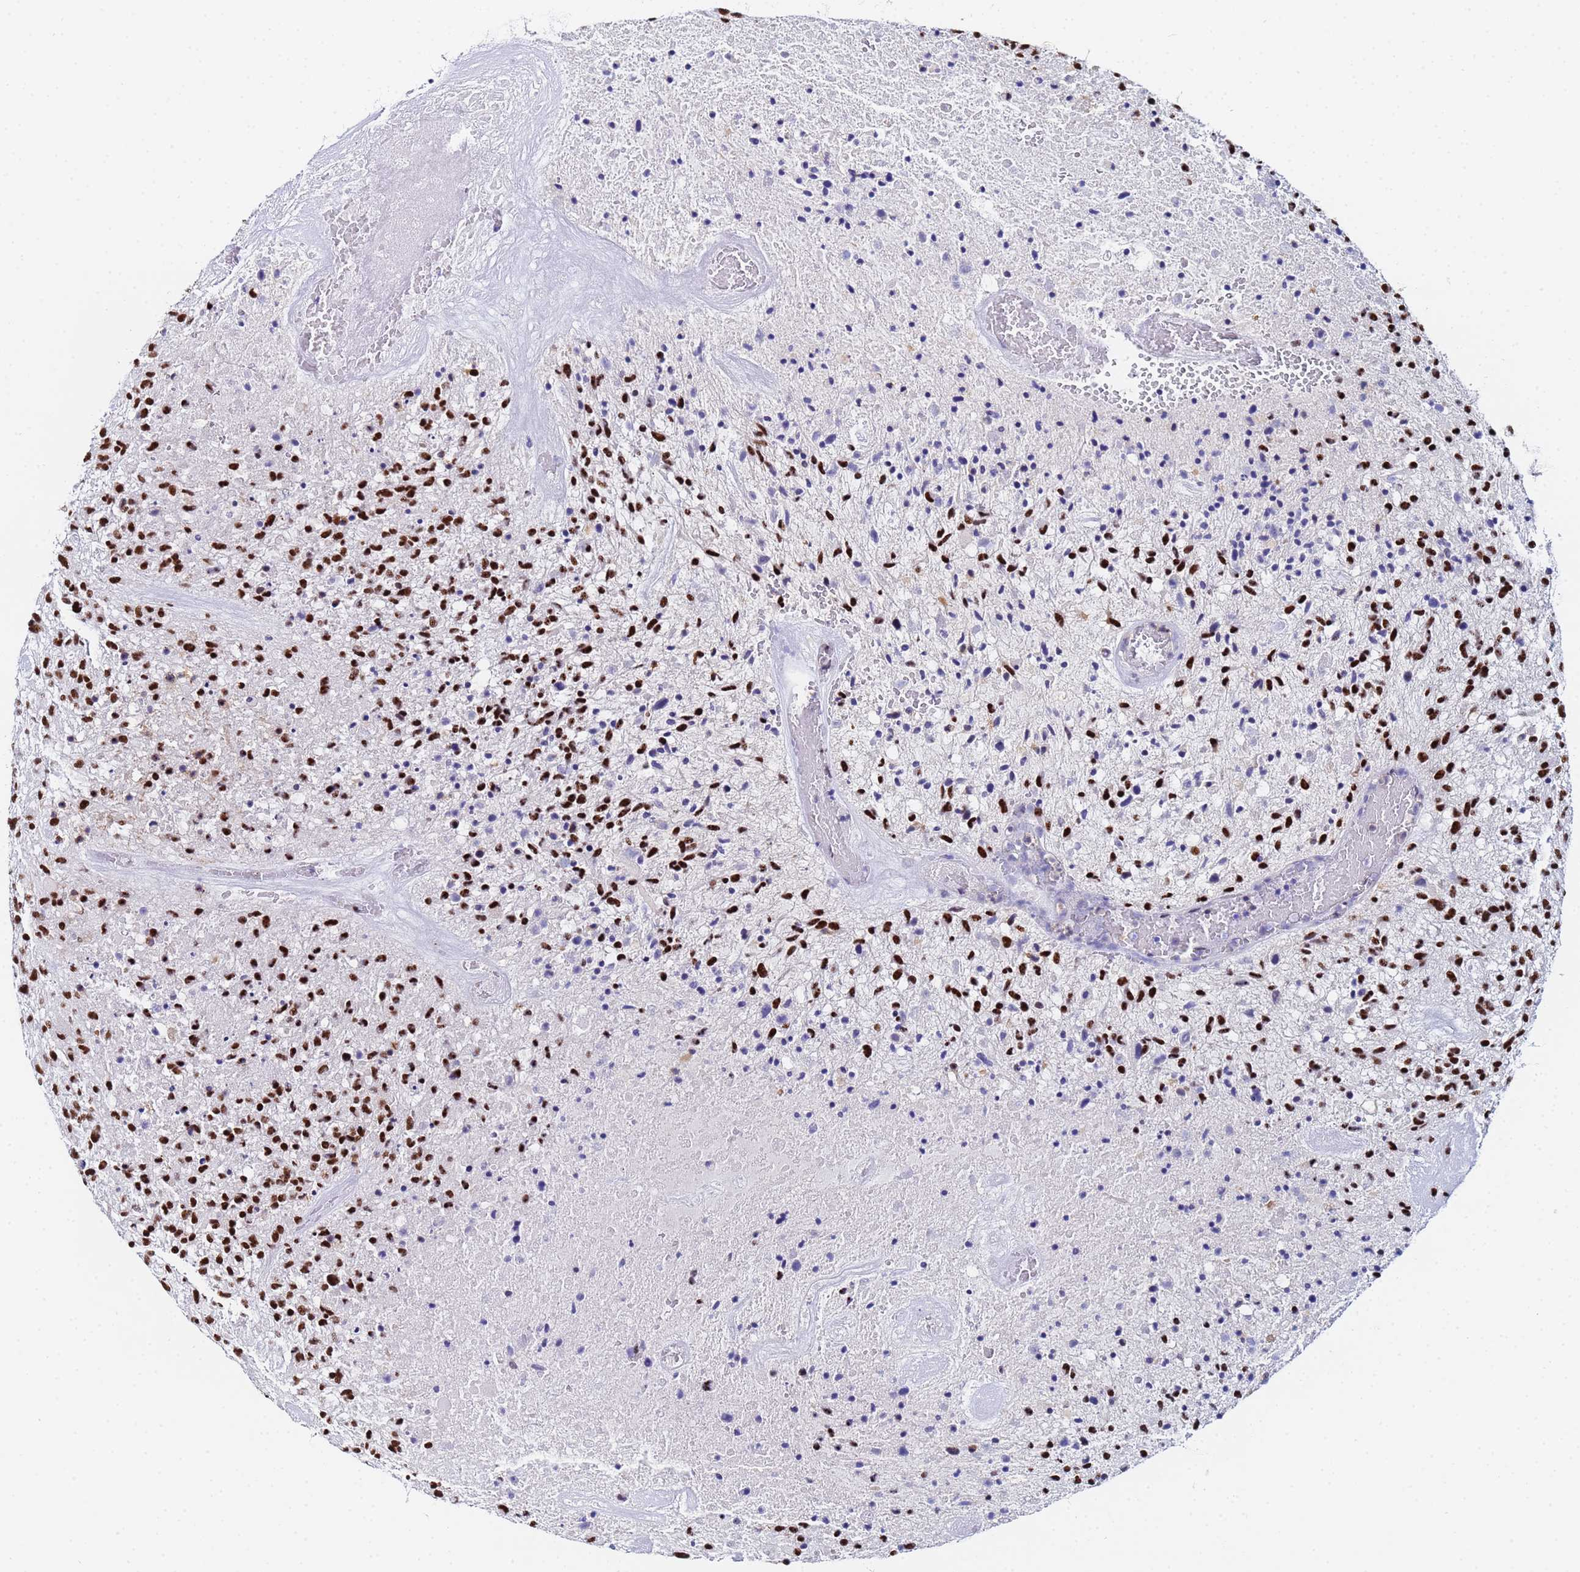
{"staining": {"intensity": "strong", "quantity": ">75%", "location": "nuclear"}, "tissue": "glioma", "cell_type": "Tumor cells", "image_type": "cancer", "snomed": [{"axis": "morphology", "description": "Glioma, malignant, High grade"}, {"axis": "topography", "description": "Brain"}], "caption": "Malignant high-grade glioma stained for a protein (brown) shows strong nuclear positive positivity in approximately >75% of tumor cells.", "gene": "SNRPA1", "patient": {"sex": "male", "age": 47}}